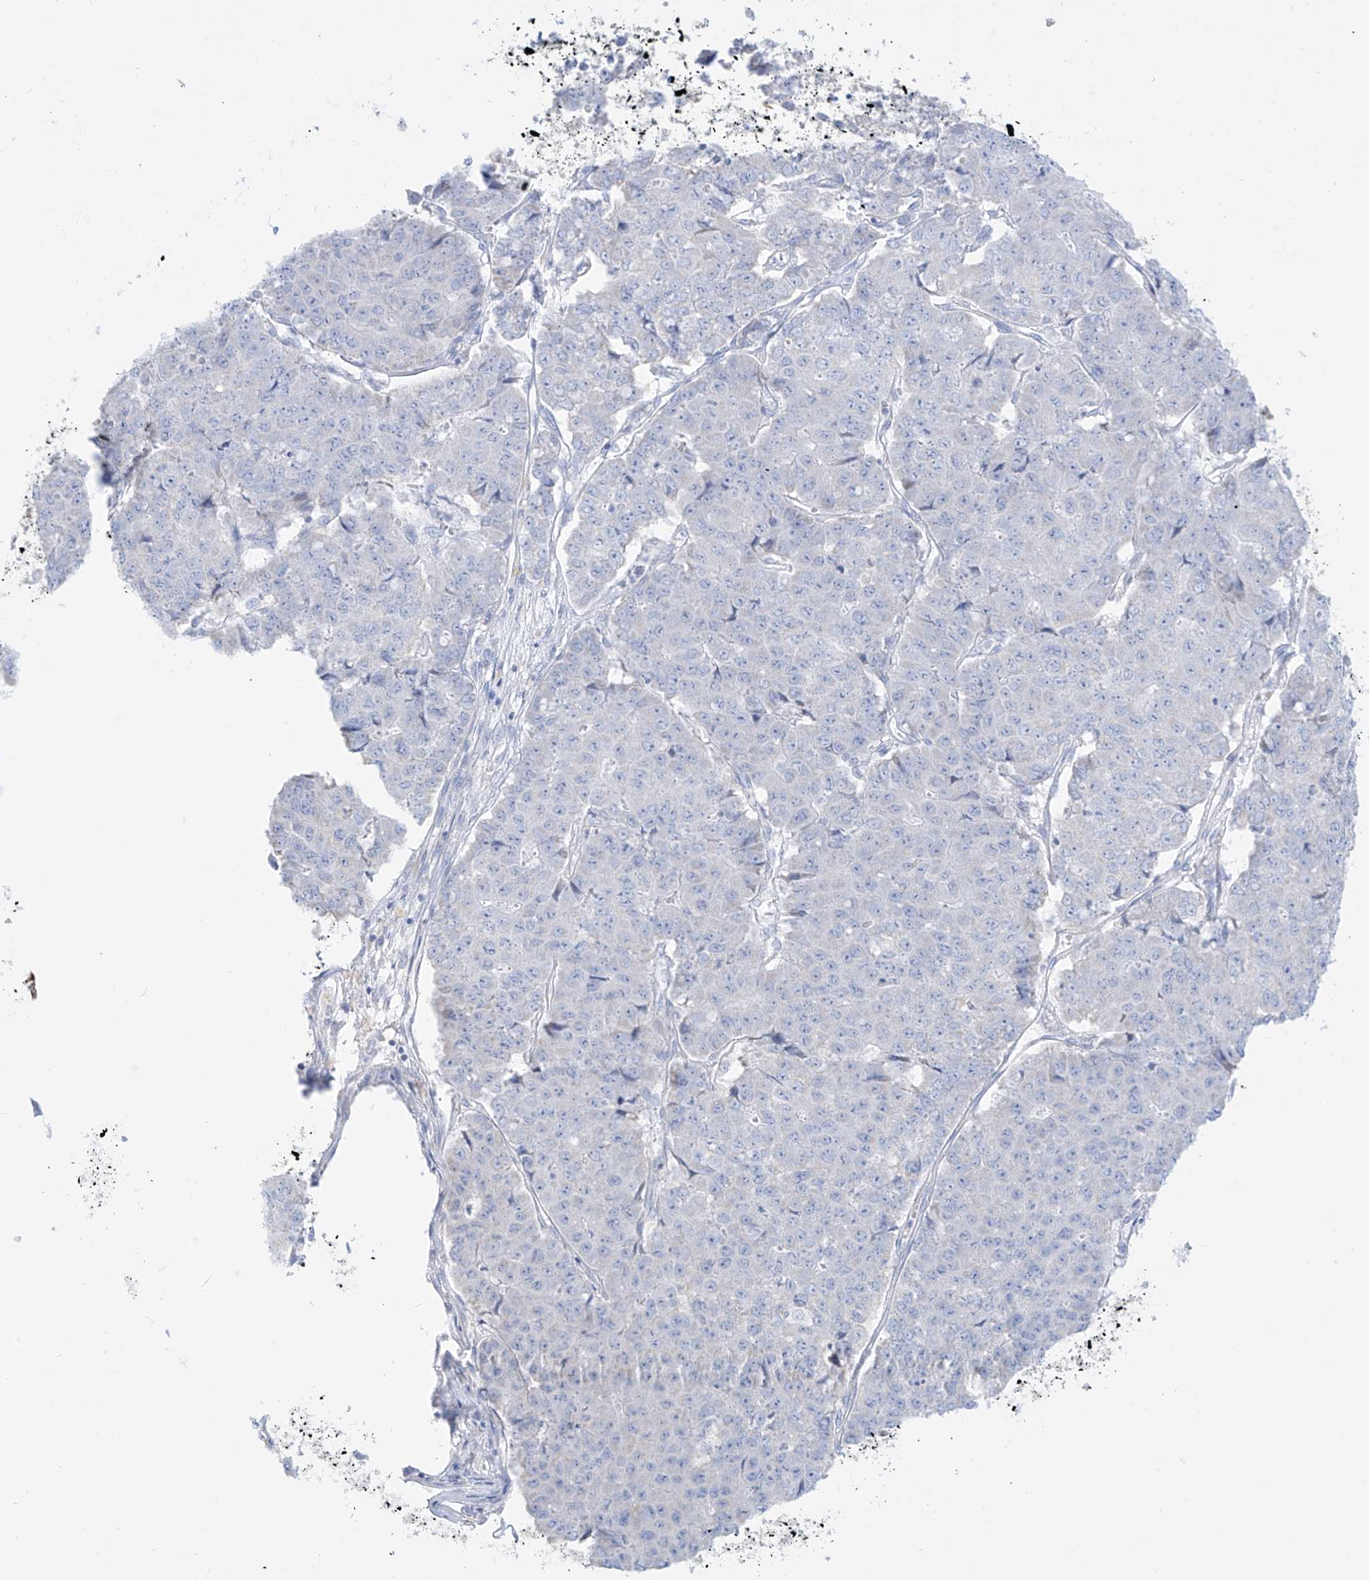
{"staining": {"intensity": "negative", "quantity": "none", "location": "none"}, "tissue": "pancreatic cancer", "cell_type": "Tumor cells", "image_type": "cancer", "snomed": [{"axis": "morphology", "description": "Adenocarcinoma, NOS"}, {"axis": "topography", "description": "Pancreas"}], "caption": "This is an IHC image of human adenocarcinoma (pancreatic). There is no positivity in tumor cells.", "gene": "SLC26A3", "patient": {"sex": "male", "age": 50}}